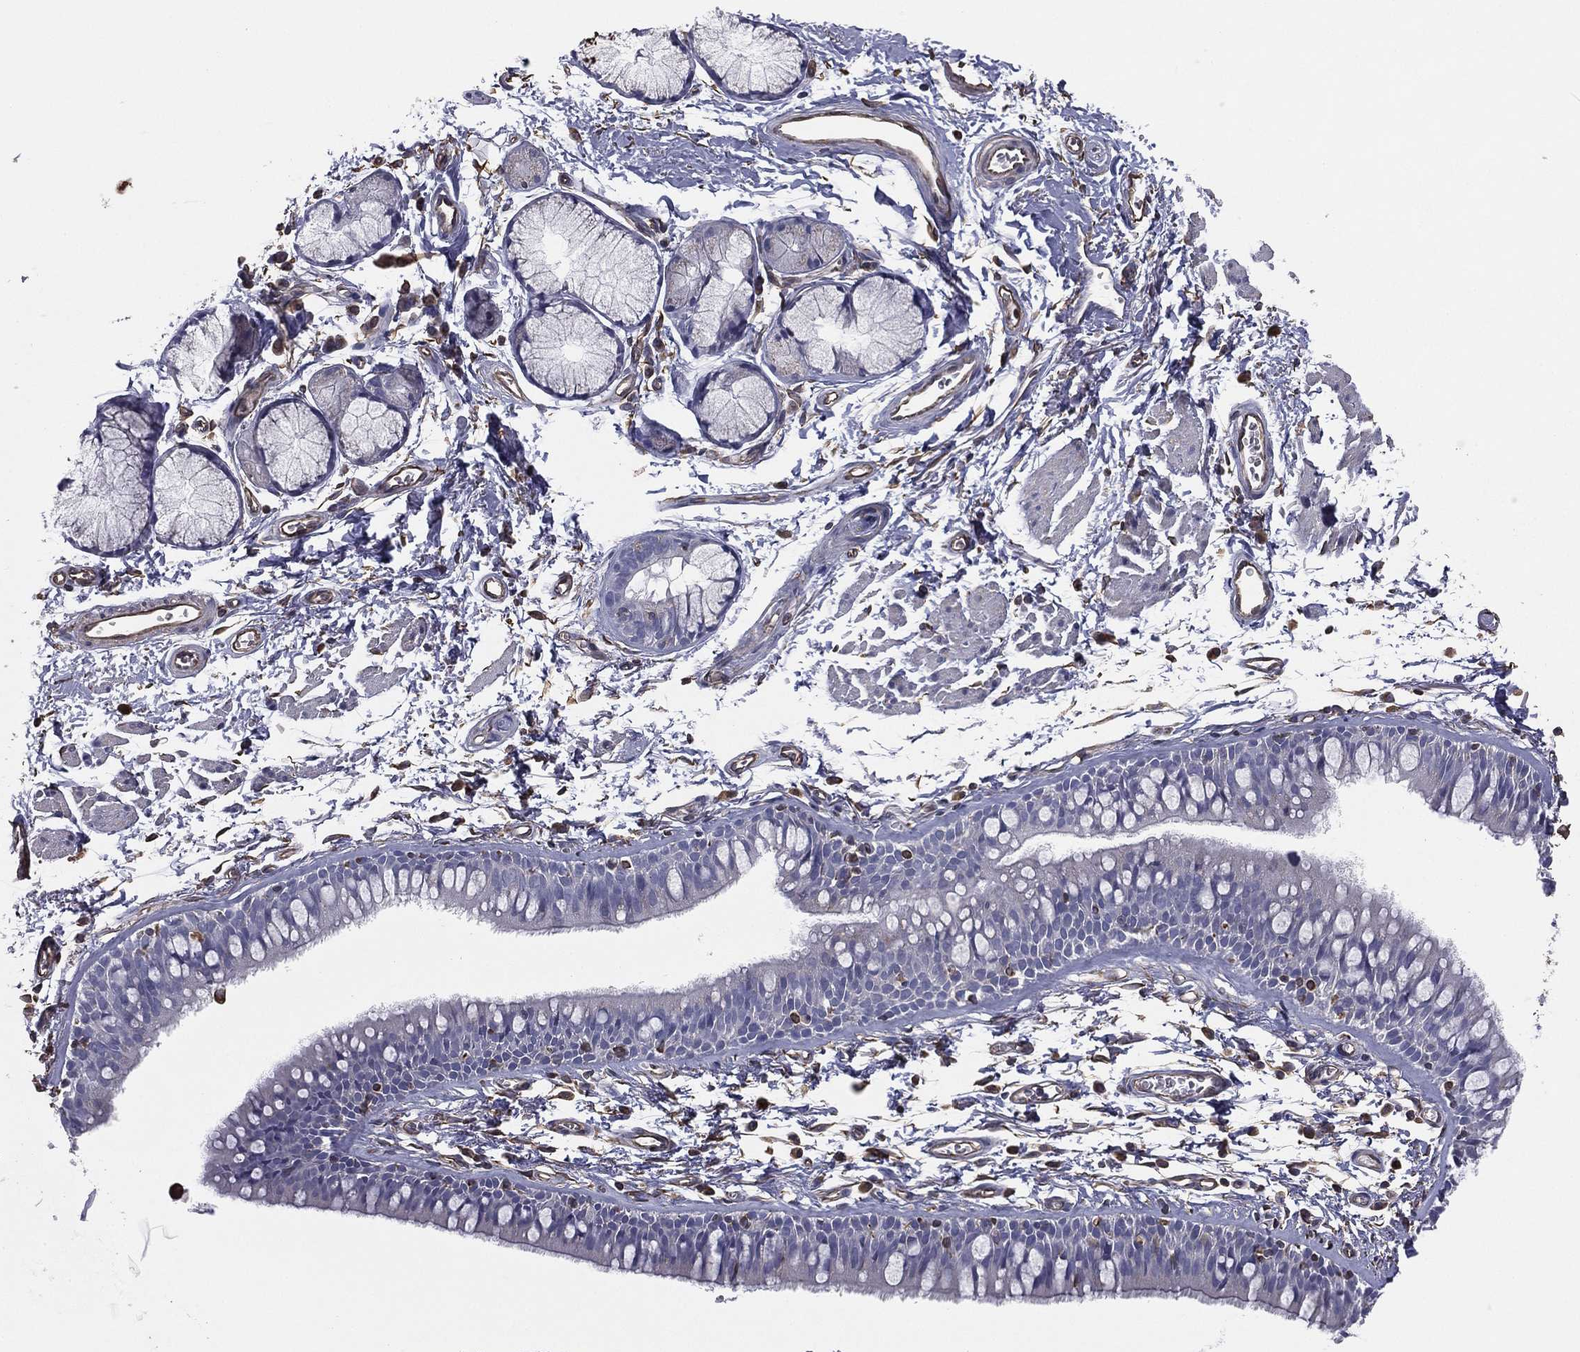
{"staining": {"intensity": "negative", "quantity": "none", "location": "none"}, "tissue": "soft tissue", "cell_type": "Chondrocytes", "image_type": "normal", "snomed": [{"axis": "morphology", "description": "Normal tissue, NOS"}, {"axis": "topography", "description": "Cartilage tissue"}, {"axis": "topography", "description": "Bronchus"}], "caption": "Immunohistochemistry photomicrograph of benign soft tissue stained for a protein (brown), which shows no staining in chondrocytes. The staining was performed using DAB (3,3'-diaminobenzidine) to visualize the protein expression in brown, while the nuclei were stained in blue with hematoxylin (Magnification: 20x).", "gene": "SCUBE1", "patient": {"sex": "female", "age": 79}}